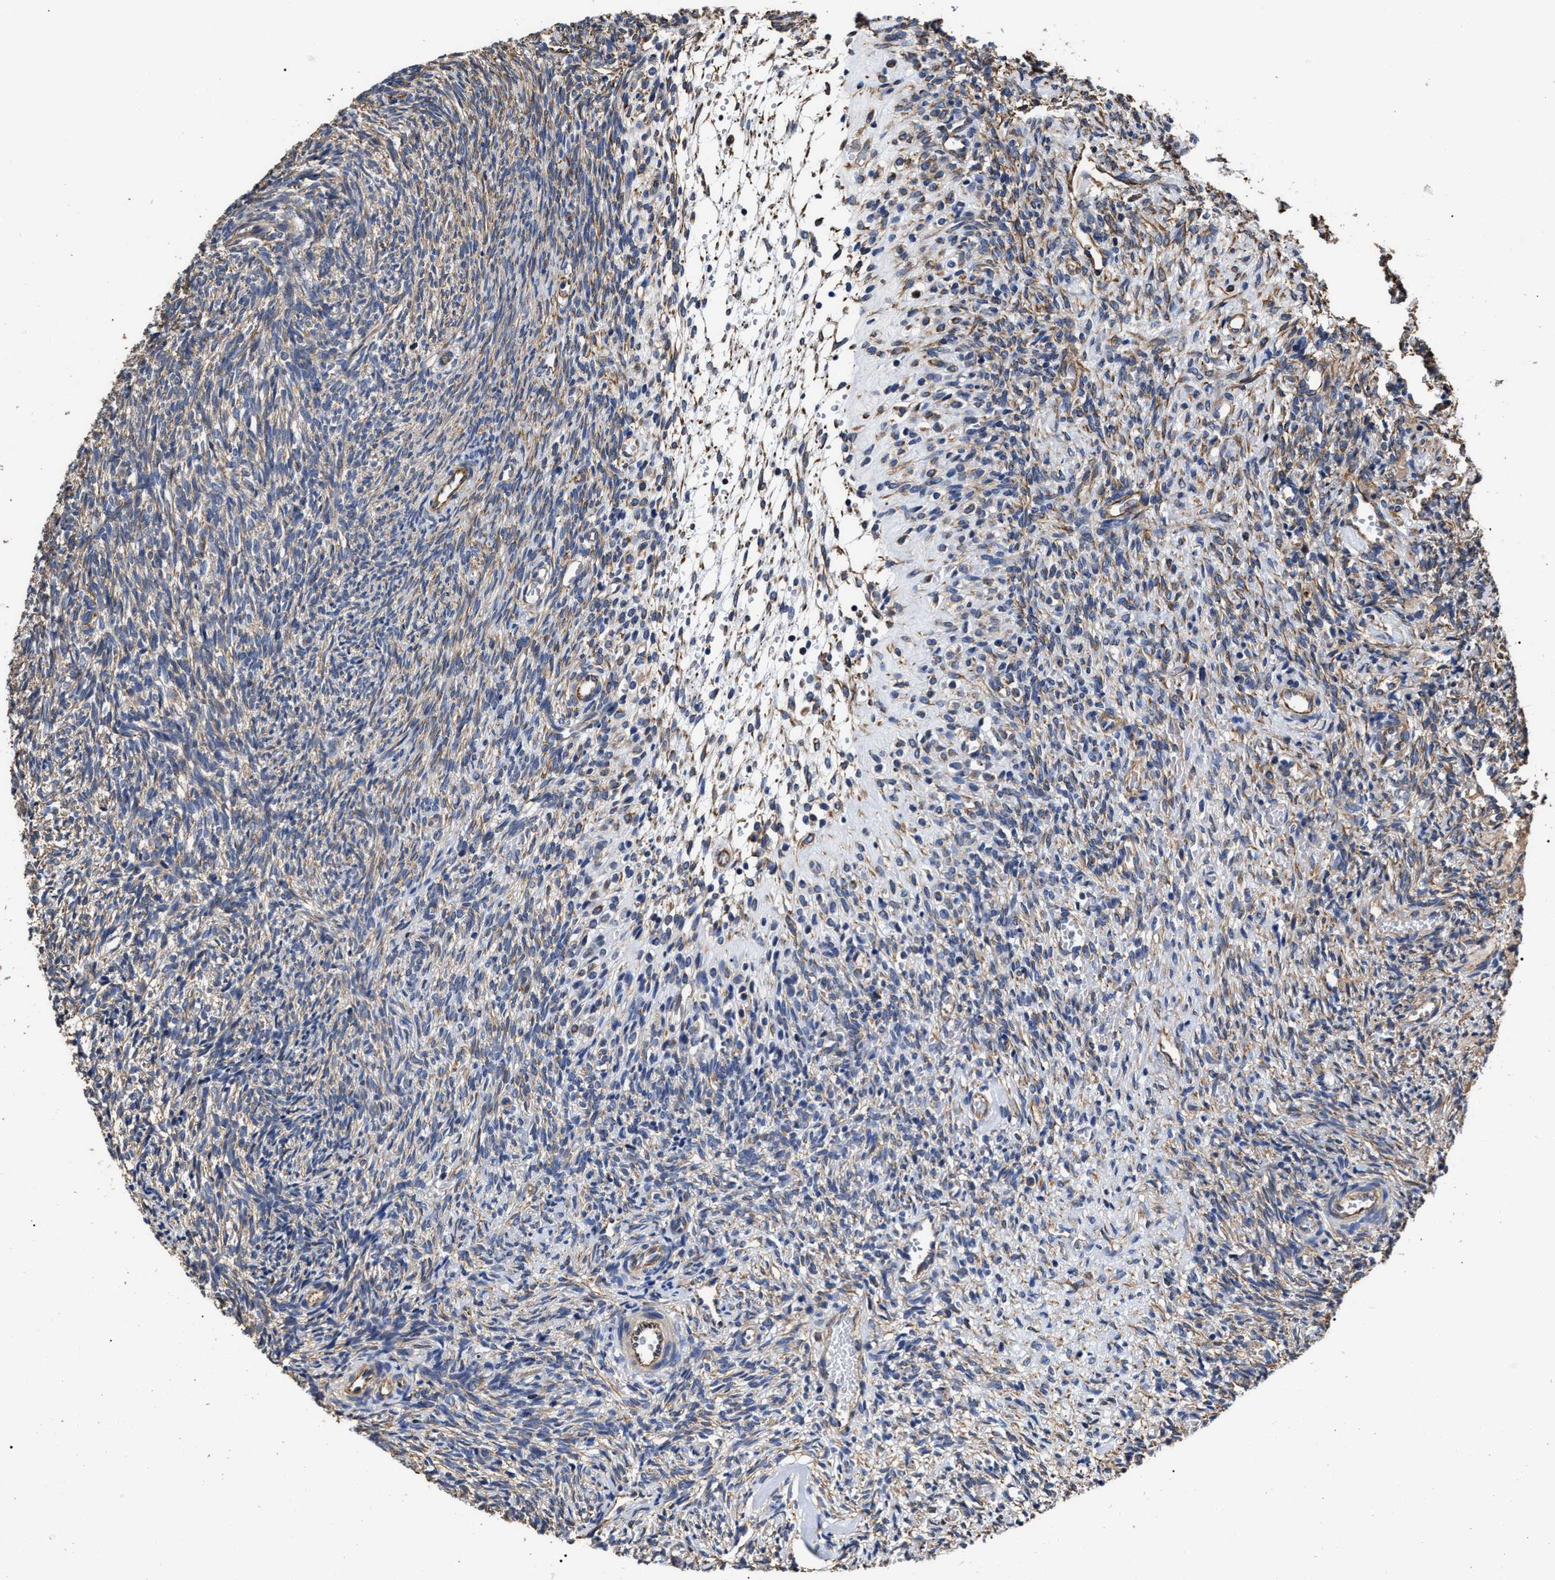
{"staining": {"intensity": "weak", "quantity": "25%-75%", "location": "cytoplasmic/membranous"}, "tissue": "ovary", "cell_type": "Ovarian stroma cells", "image_type": "normal", "snomed": [{"axis": "morphology", "description": "Normal tissue, NOS"}, {"axis": "topography", "description": "Ovary"}], "caption": "Approximately 25%-75% of ovarian stroma cells in normal ovary demonstrate weak cytoplasmic/membranous protein staining as visualized by brown immunohistochemical staining.", "gene": "TSPAN33", "patient": {"sex": "female", "age": 41}}